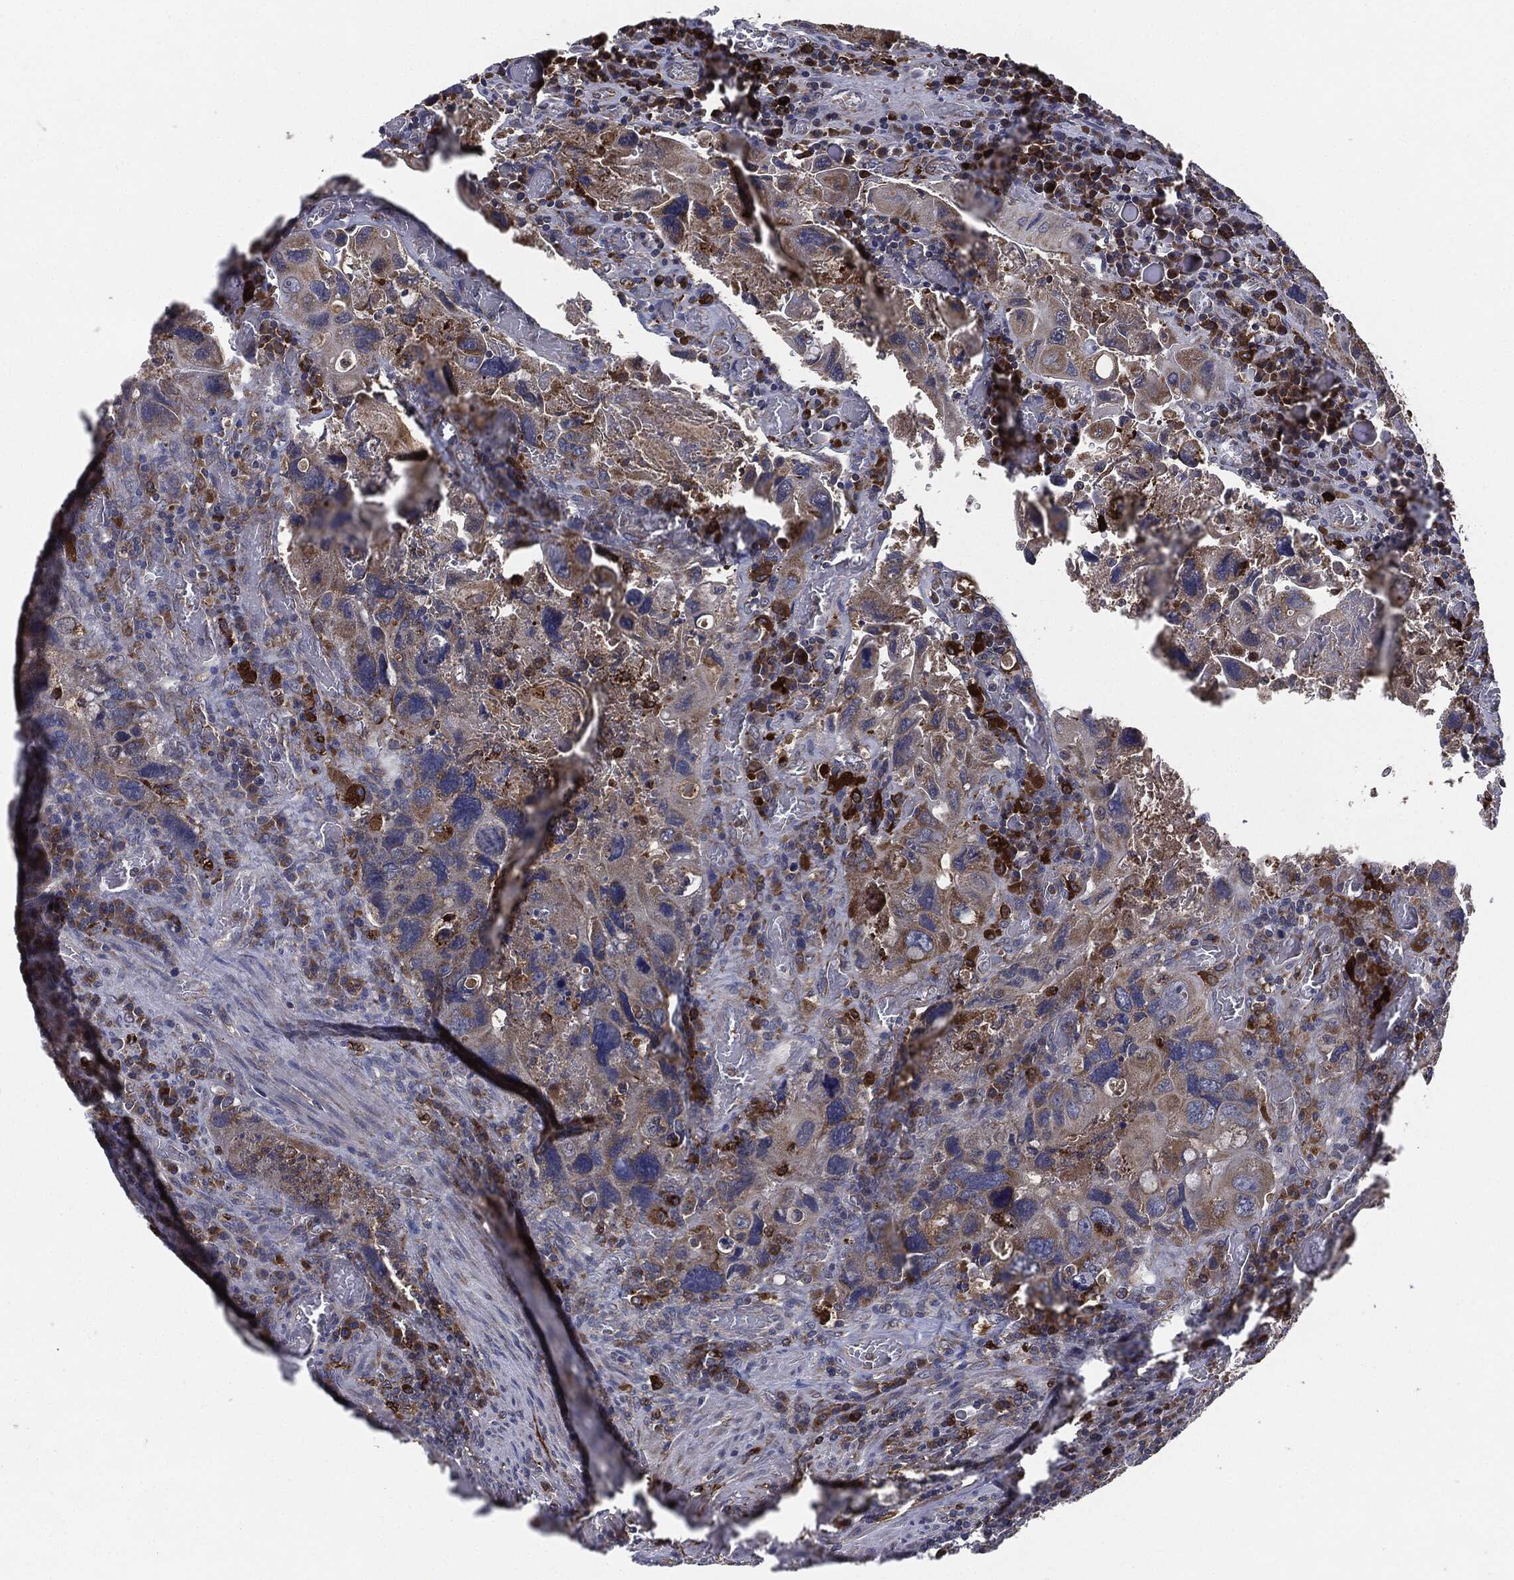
{"staining": {"intensity": "weak", "quantity": "25%-75%", "location": "cytoplasmic/membranous"}, "tissue": "colorectal cancer", "cell_type": "Tumor cells", "image_type": "cancer", "snomed": [{"axis": "morphology", "description": "Adenocarcinoma, NOS"}, {"axis": "topography", "description": "Rectum"}], "caption": "Colorectal cancer (adenocarcinoma) stained for a protein (brown) shows weak cytoplasmic/membranous positive staining in approximately 25%-75% of tumor cells.", "gene": "TMEM11", "patient": {"sex": "male", "age": 62}}